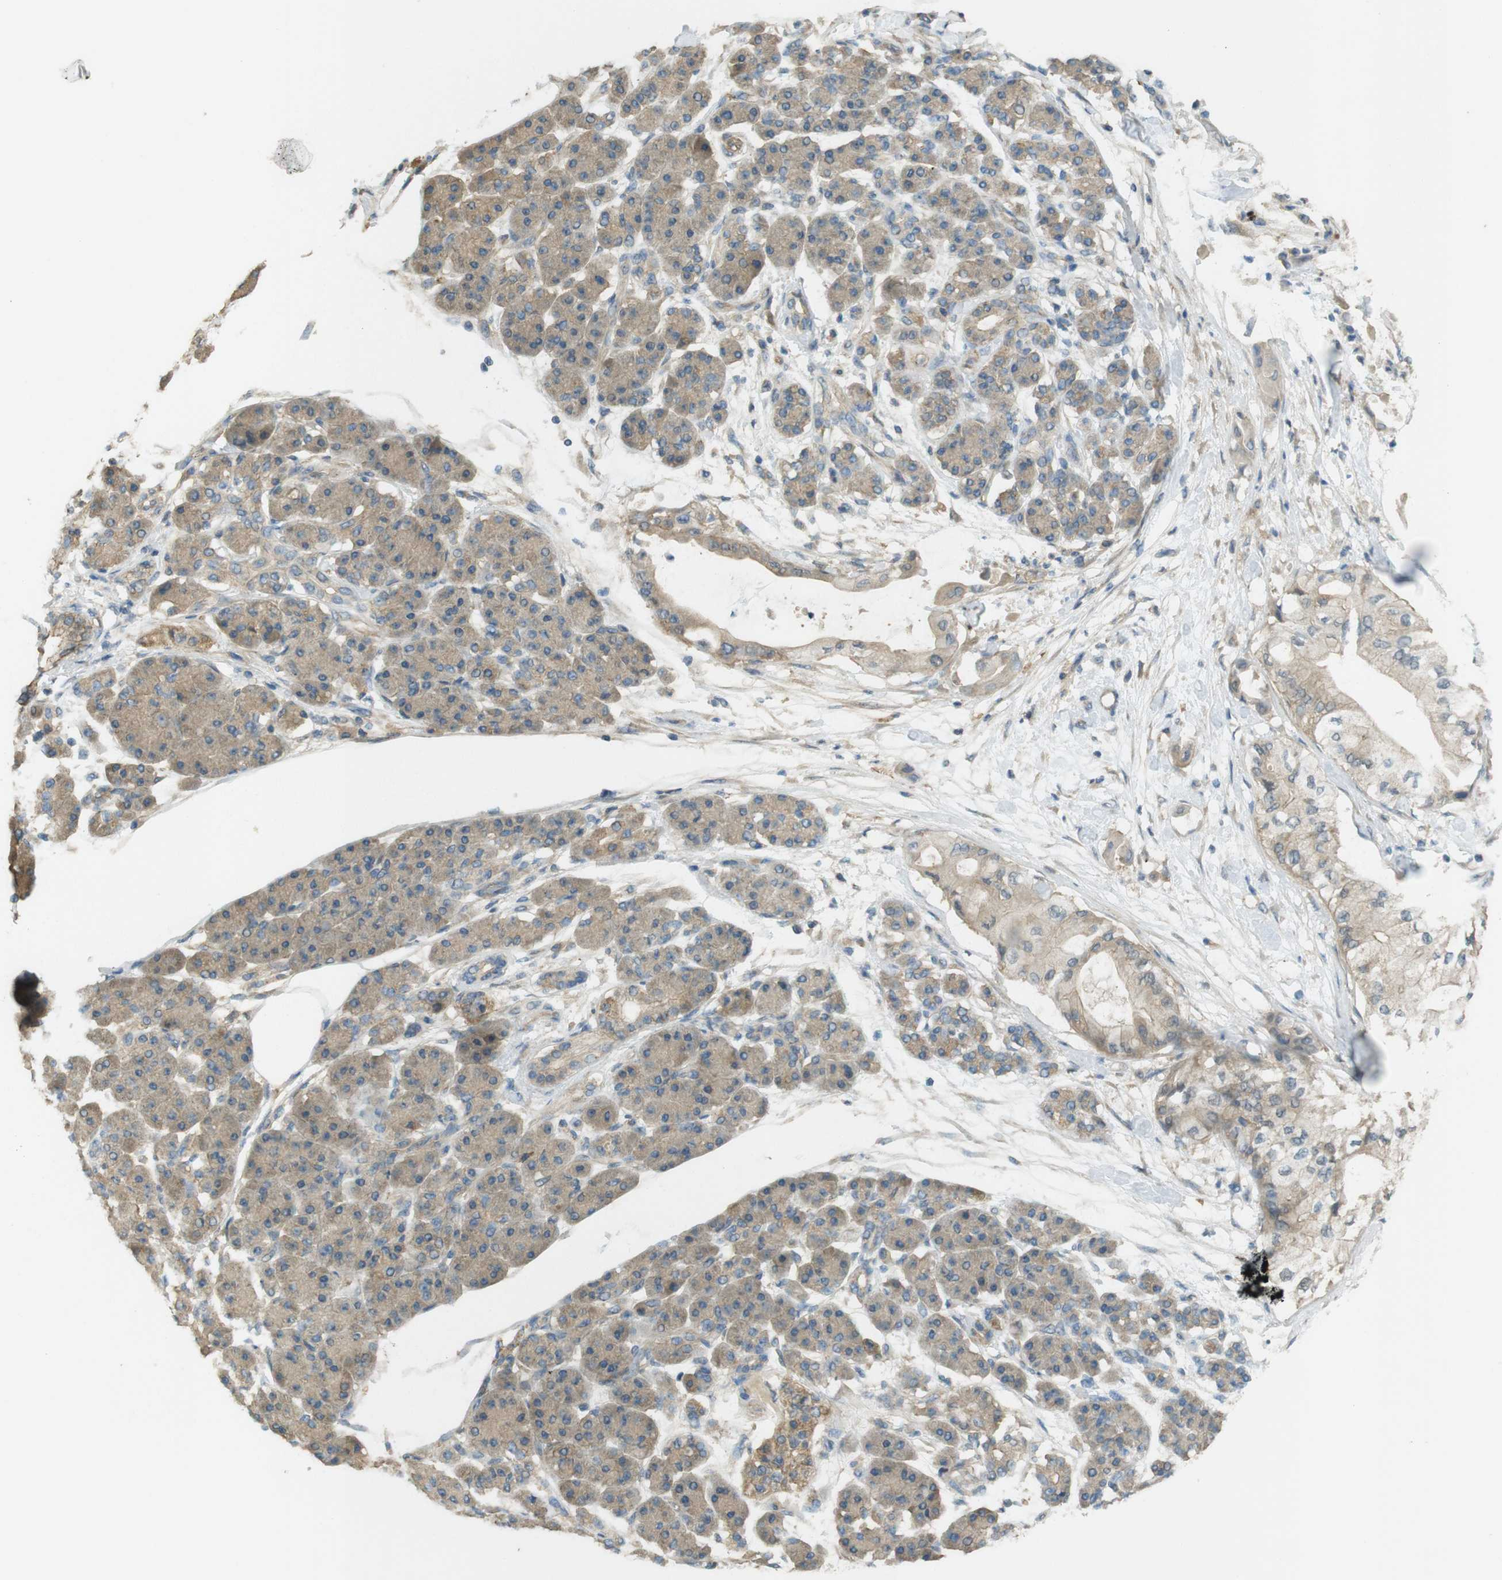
{"staining": {"intensity": "weak", "quantity": ">75%", "location": "cytoplasmic/membranous"}, "tissue": "pancreatic cancer", "cell_type": "Tumor cells", "image_type": "cancer", "snomed": [{"axis": "morphology", "description": "Adenocarcinoma, NOS"}, {"axis": "morphology", "description": "Adenocarcinoma, metastatic, NOS"}, {"axis": "topography", "description": "Lymph node"}, {"axis": "topography", "description": "Pancreas"}, {"axis": "topography", "description": "Duodenum"}], "caption": "Human adenocarcinoma (pancreatic) stained with a protein marker demonstrates weak staining in tumor cells.", "gene": "ZDHHC20", "patient": {"sex": "female", "age": 64}}